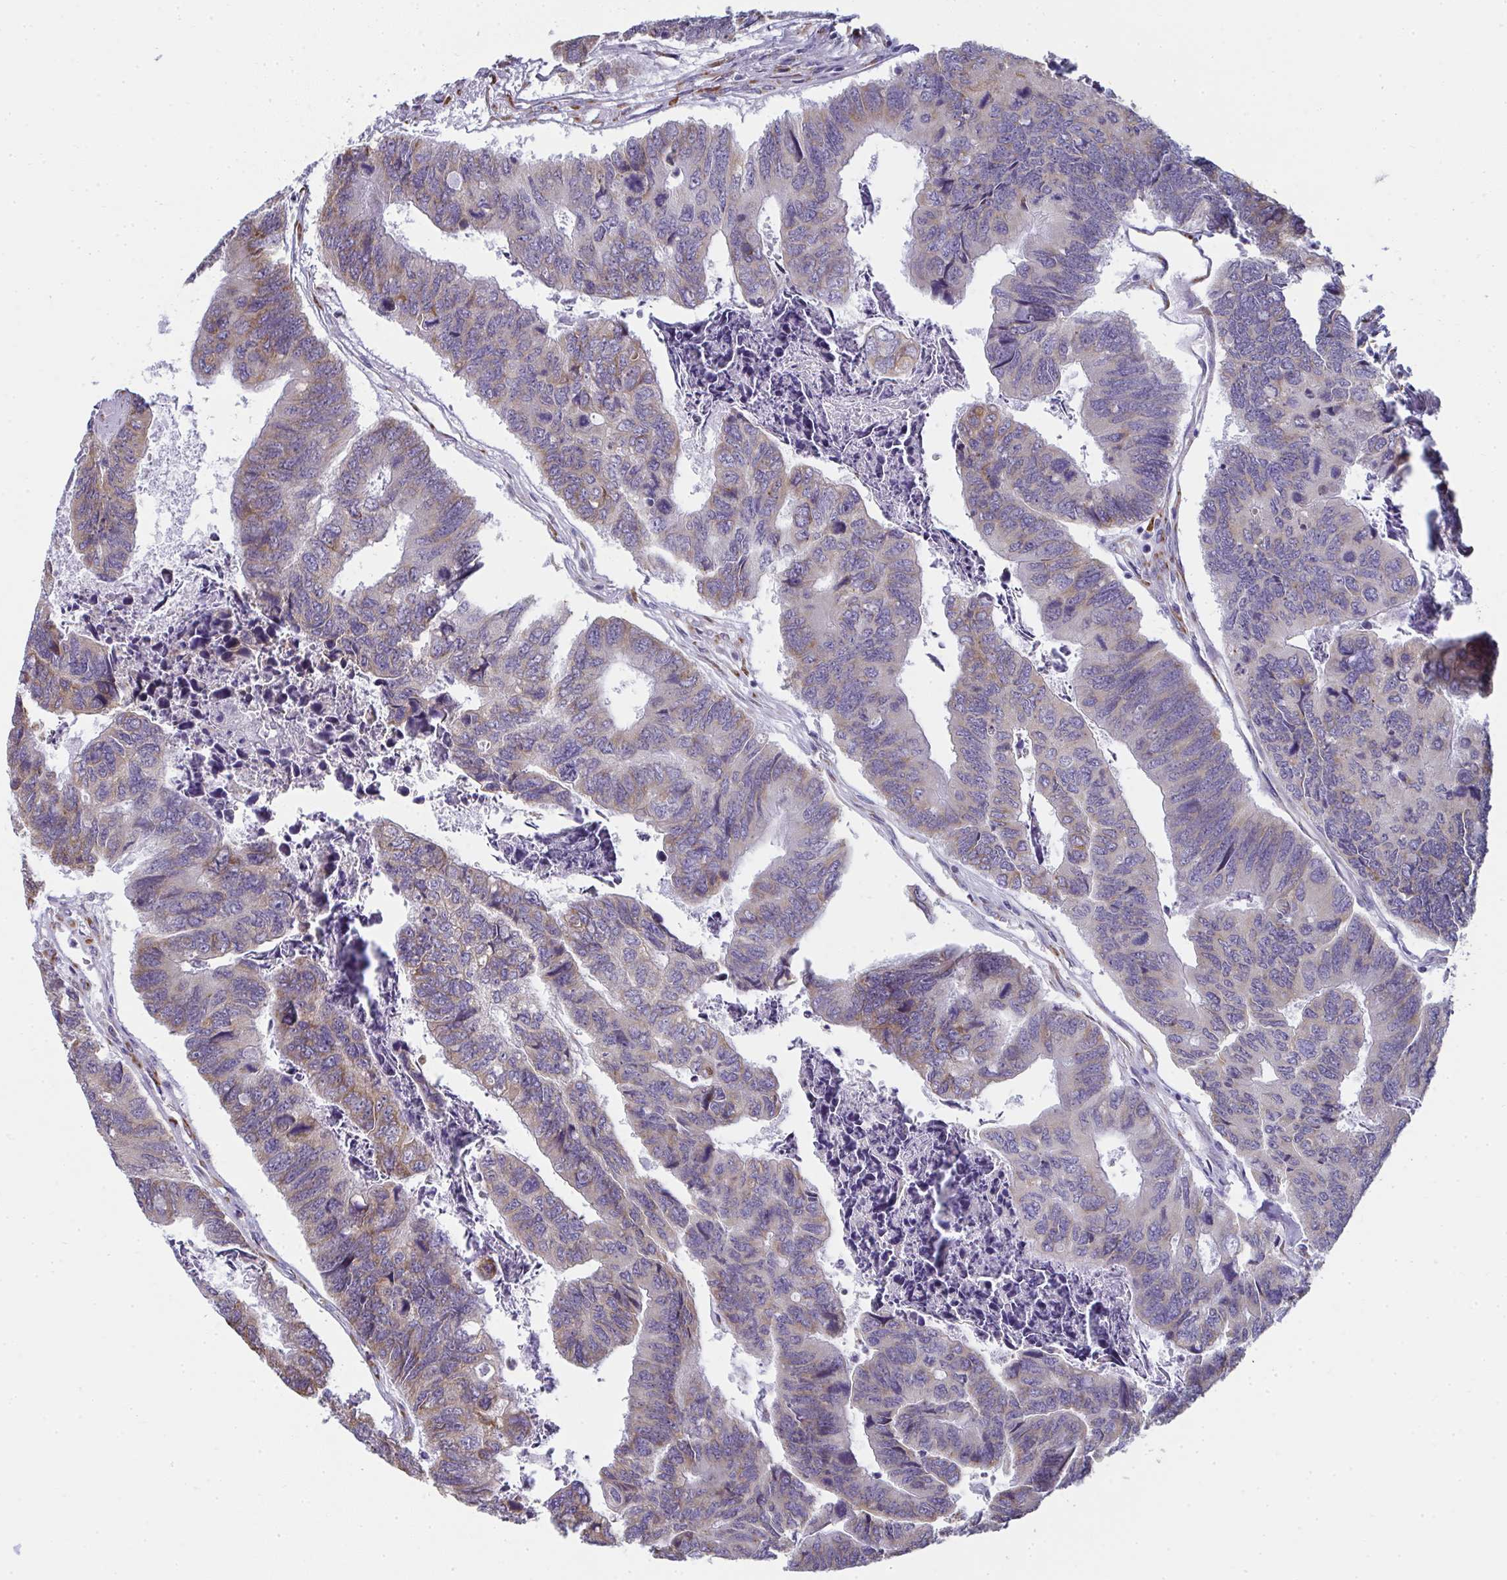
{"staining": {"intensity": "weak", "quantity": "<25%", "location": "cytoplasmic/membranous"}, "tissue": "colorectal cancer", "cell_type": "Tumor cells", "image_type": "cancer", "snomed": [{"axis": "morphology", "description": "Adenocarcinoma, NOS"}, {"axis": "topography", "description": "Colon"}], "caption": "Colorectal cancer (adenocarcinoma) was stained to show a protein in brown. There is no significant staining in tumor cells.", "gene": "SHROOM1", "patient": {"sex": "female", "age": 67}}